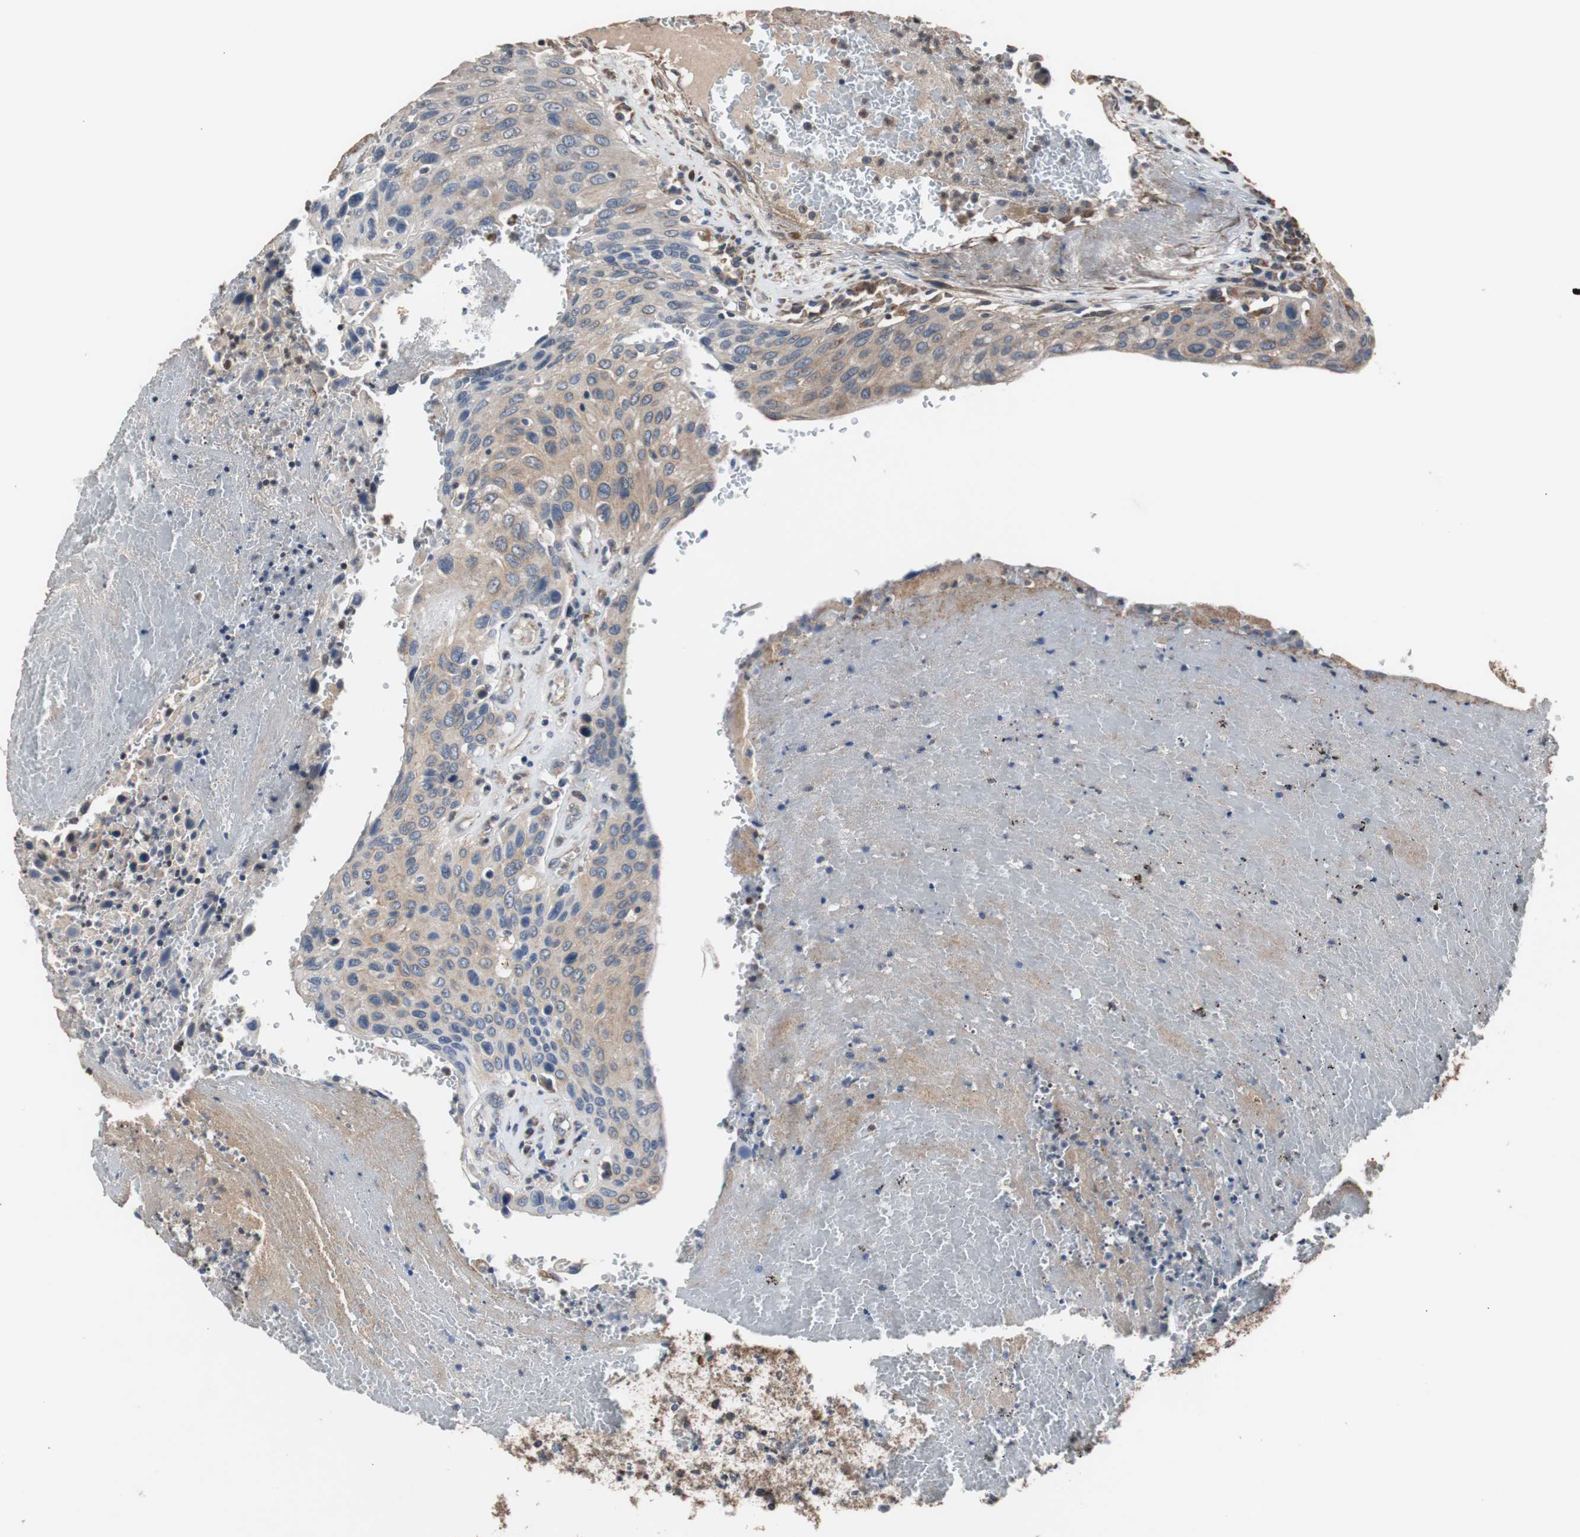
{"staining": {"intensity": "weak", "quantity": ">75%", "location": "cytoplasmic/membranous"}, "tissue": "urothelial cancer", "cell_type": "Tumor cells", "image_type": "cancer", "snomed": [{"axis": "morphology", "description": "Urothelial carcinoma, High grade"}, {"axis": "topography", "description": "Urinary bladder"}], "caption": "Immunohistochemistry (IHC) of urothelial cancer displays low levels of weak cytoplasmic/membranous positivity in about >75% of tumor cells.", "gene": "PITRM1", "patient": {"sex": "male", "age": 66}}